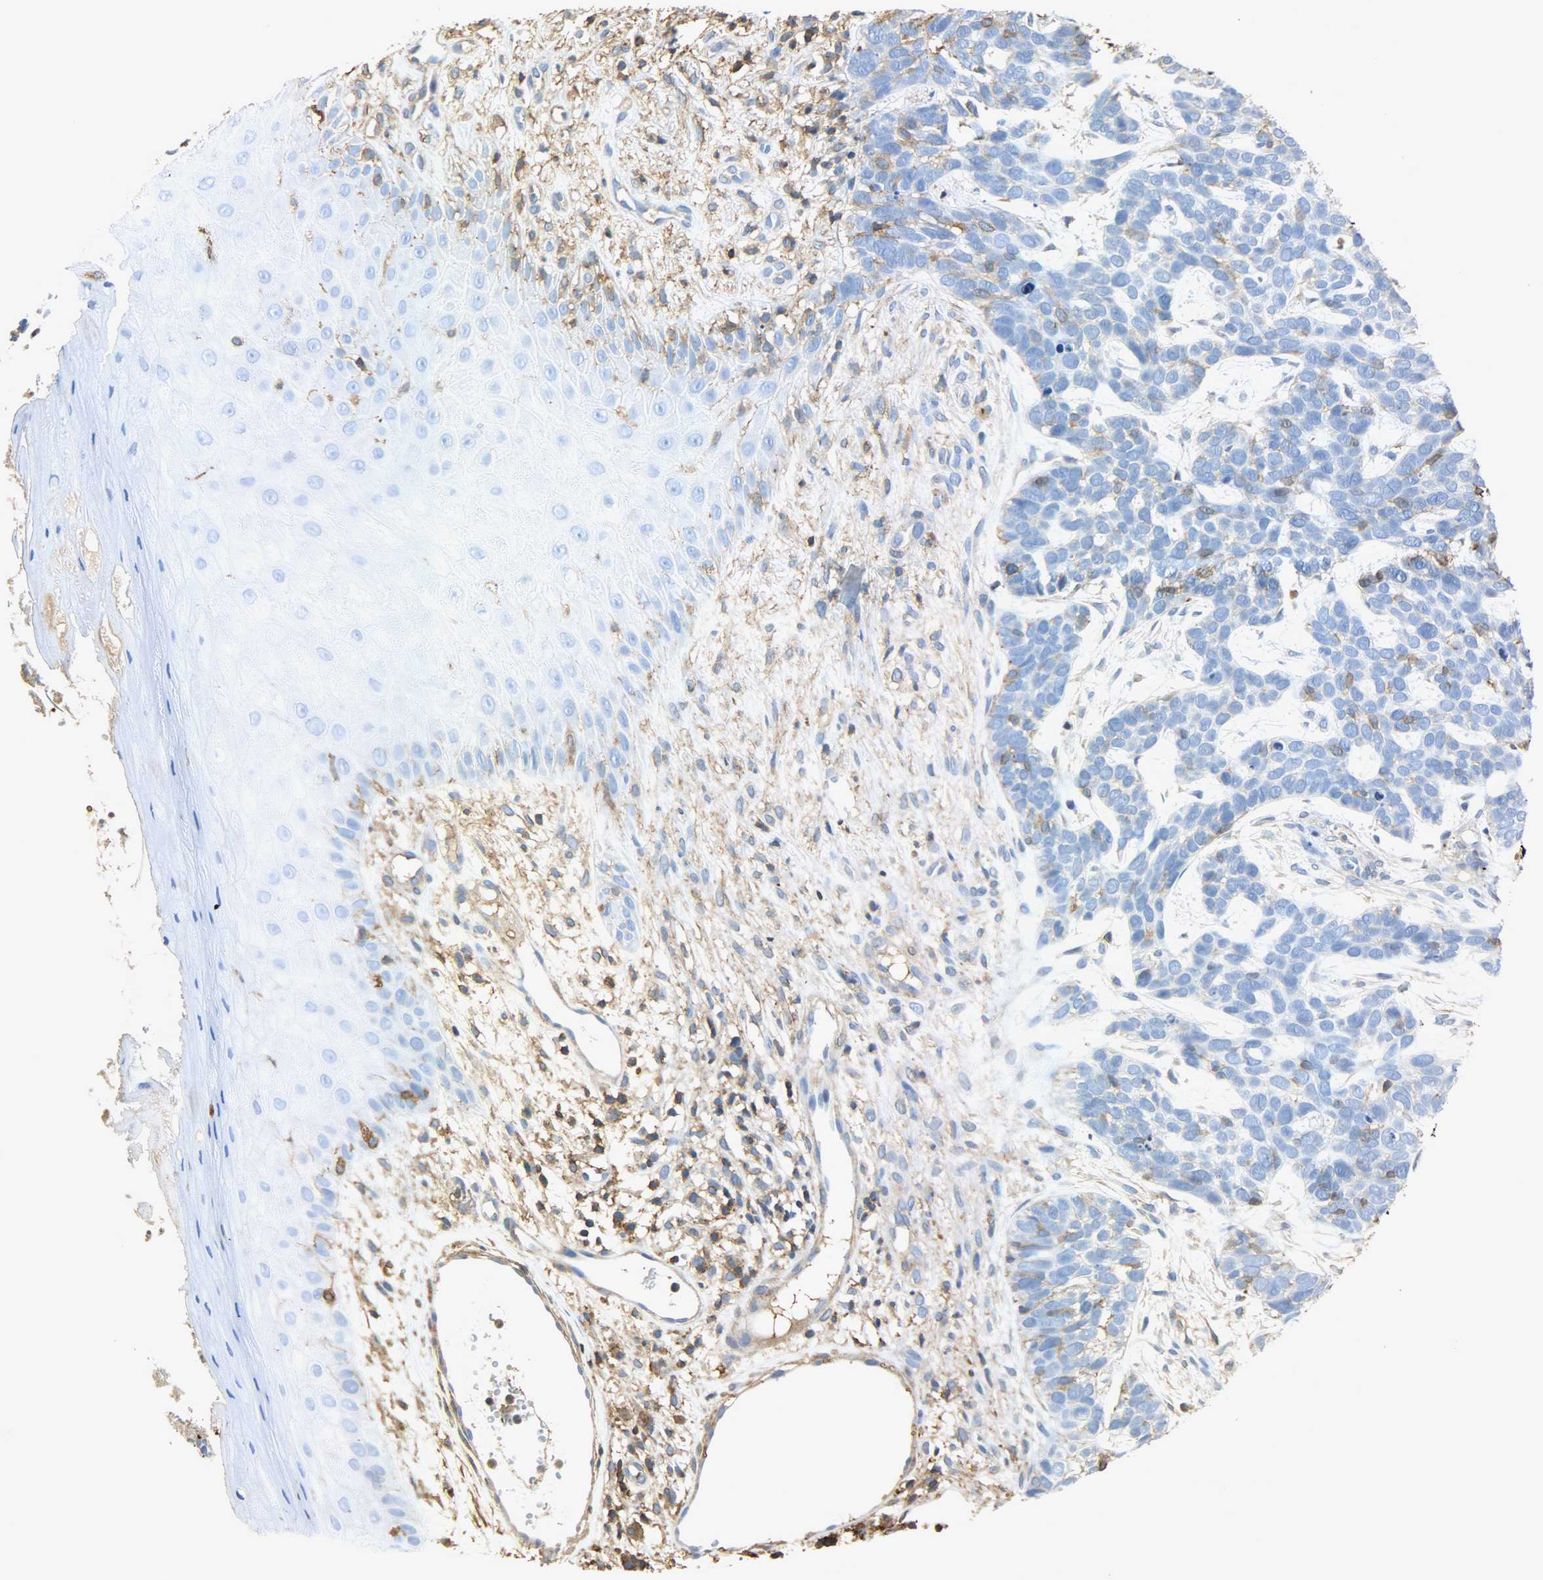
{"staining": {"intensity": "moderate", "quantity": "<25%", "location": "cytoplasmic/membranous"}, "tissue": "skin cancer", "cell_type": "Tumor cells", "image_type": "cancer", "snomed": [{"axis": "morphology", "description": "Basal cell carcinoma"}, {"axis": "topography", "description": "Skin"}], "caption": "Human skin cancer (basal cell carcinoma) stained with a brown dye reveals moderate cytoplasmic/membranous positive staining in about <25% of tumor cells.", "gene": "ANXA6", "patient": {"sex": "male", "age": 87}}